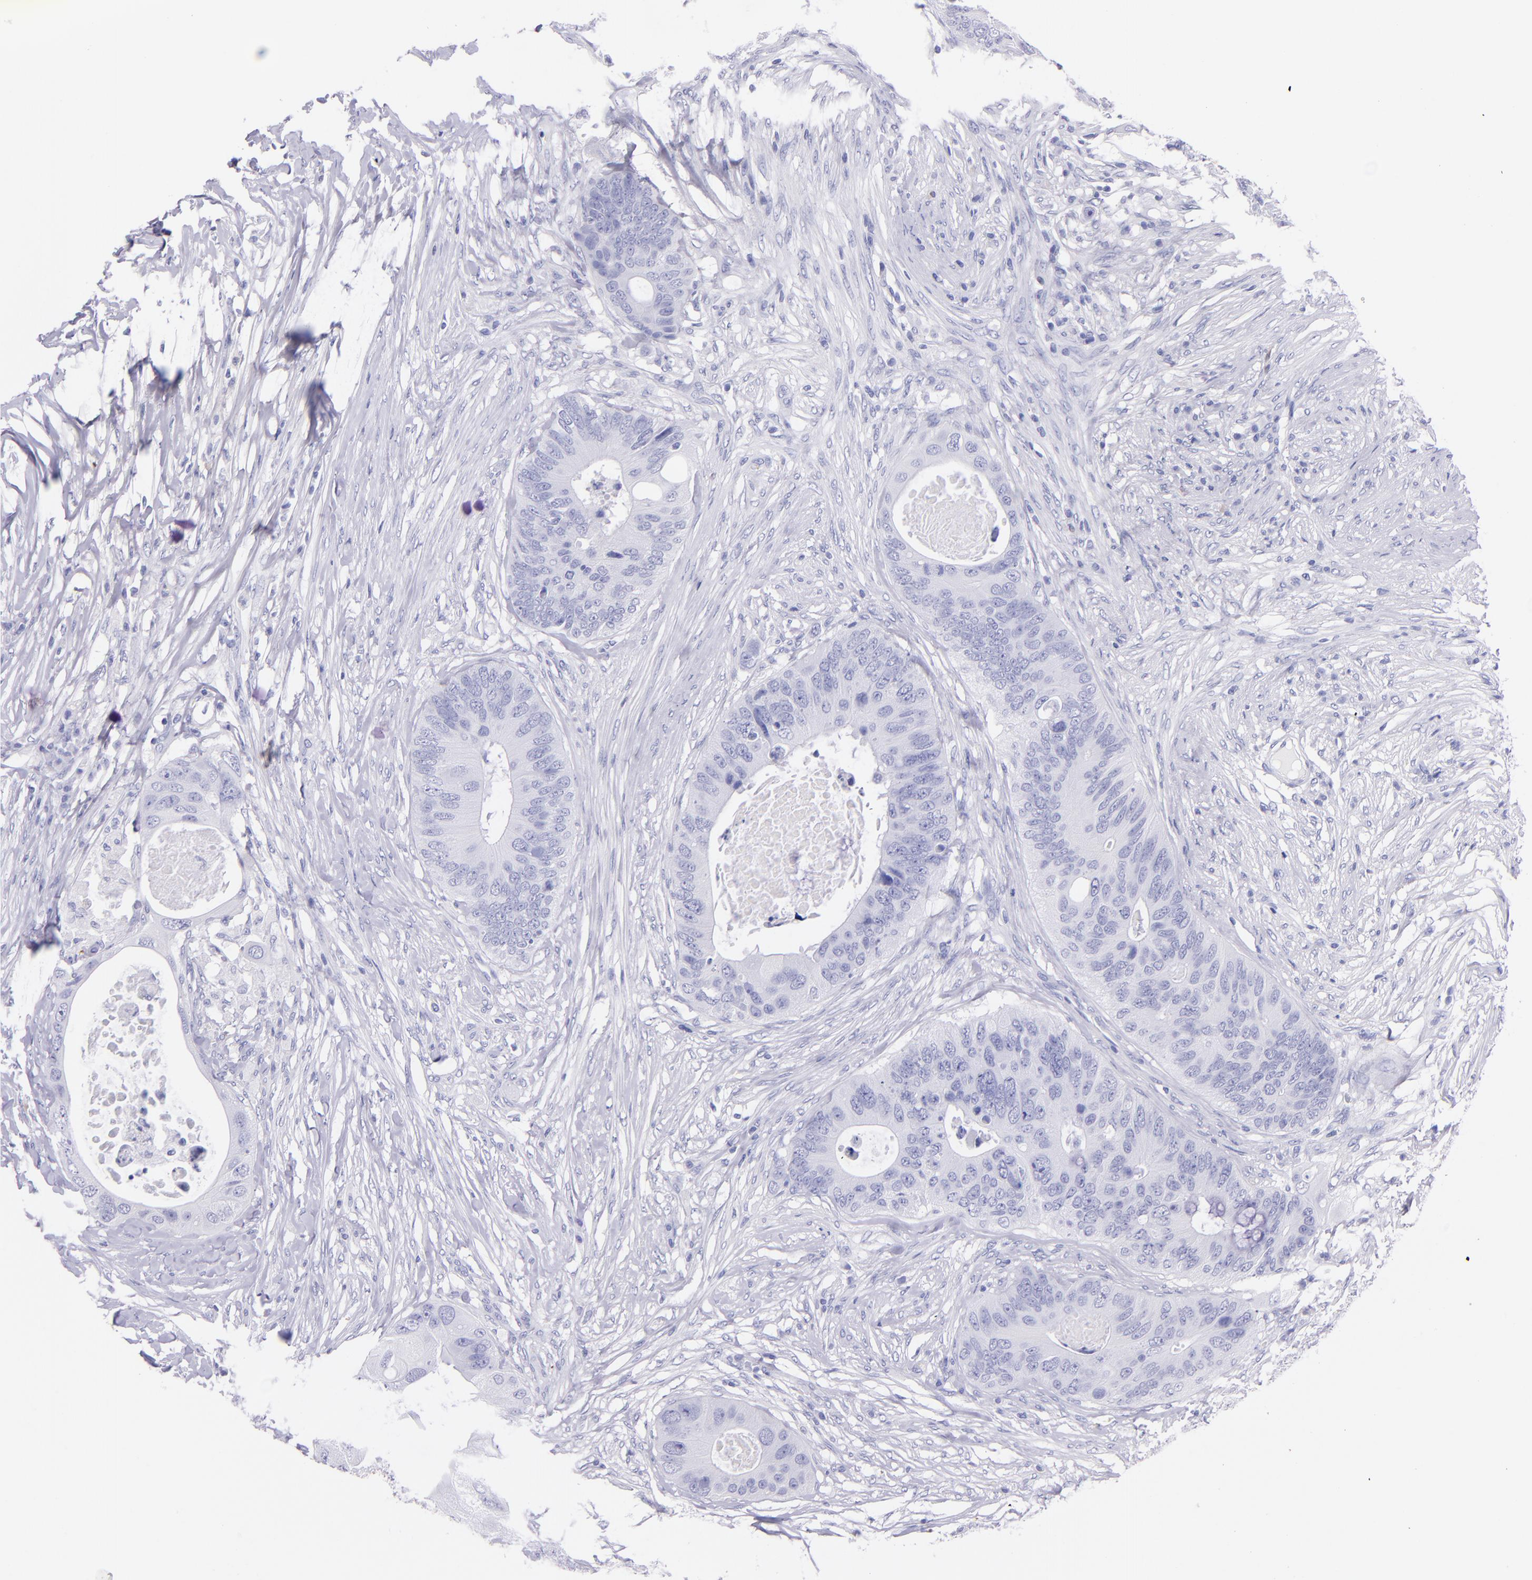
{"staining": {"intensity": "negative", "quantity": "none", "location": "none"}, "tissue": "colorectal cancer", "cell_type": "Tumor cells", "image_type": "cancer", "snomed": [{"axis": "morphology", "description": "Adenocarcinoma, NOS"}, {"axis": "topography", "description": "Colon"}], "caption": "IHC histopathology image of neoplastic tissue: human colorectal cancer stained with DAB demonstrates no significant protein positivity in tumor cells.", "gene": "UCHL1", "patient": {"sex": "male", "age": 71}}